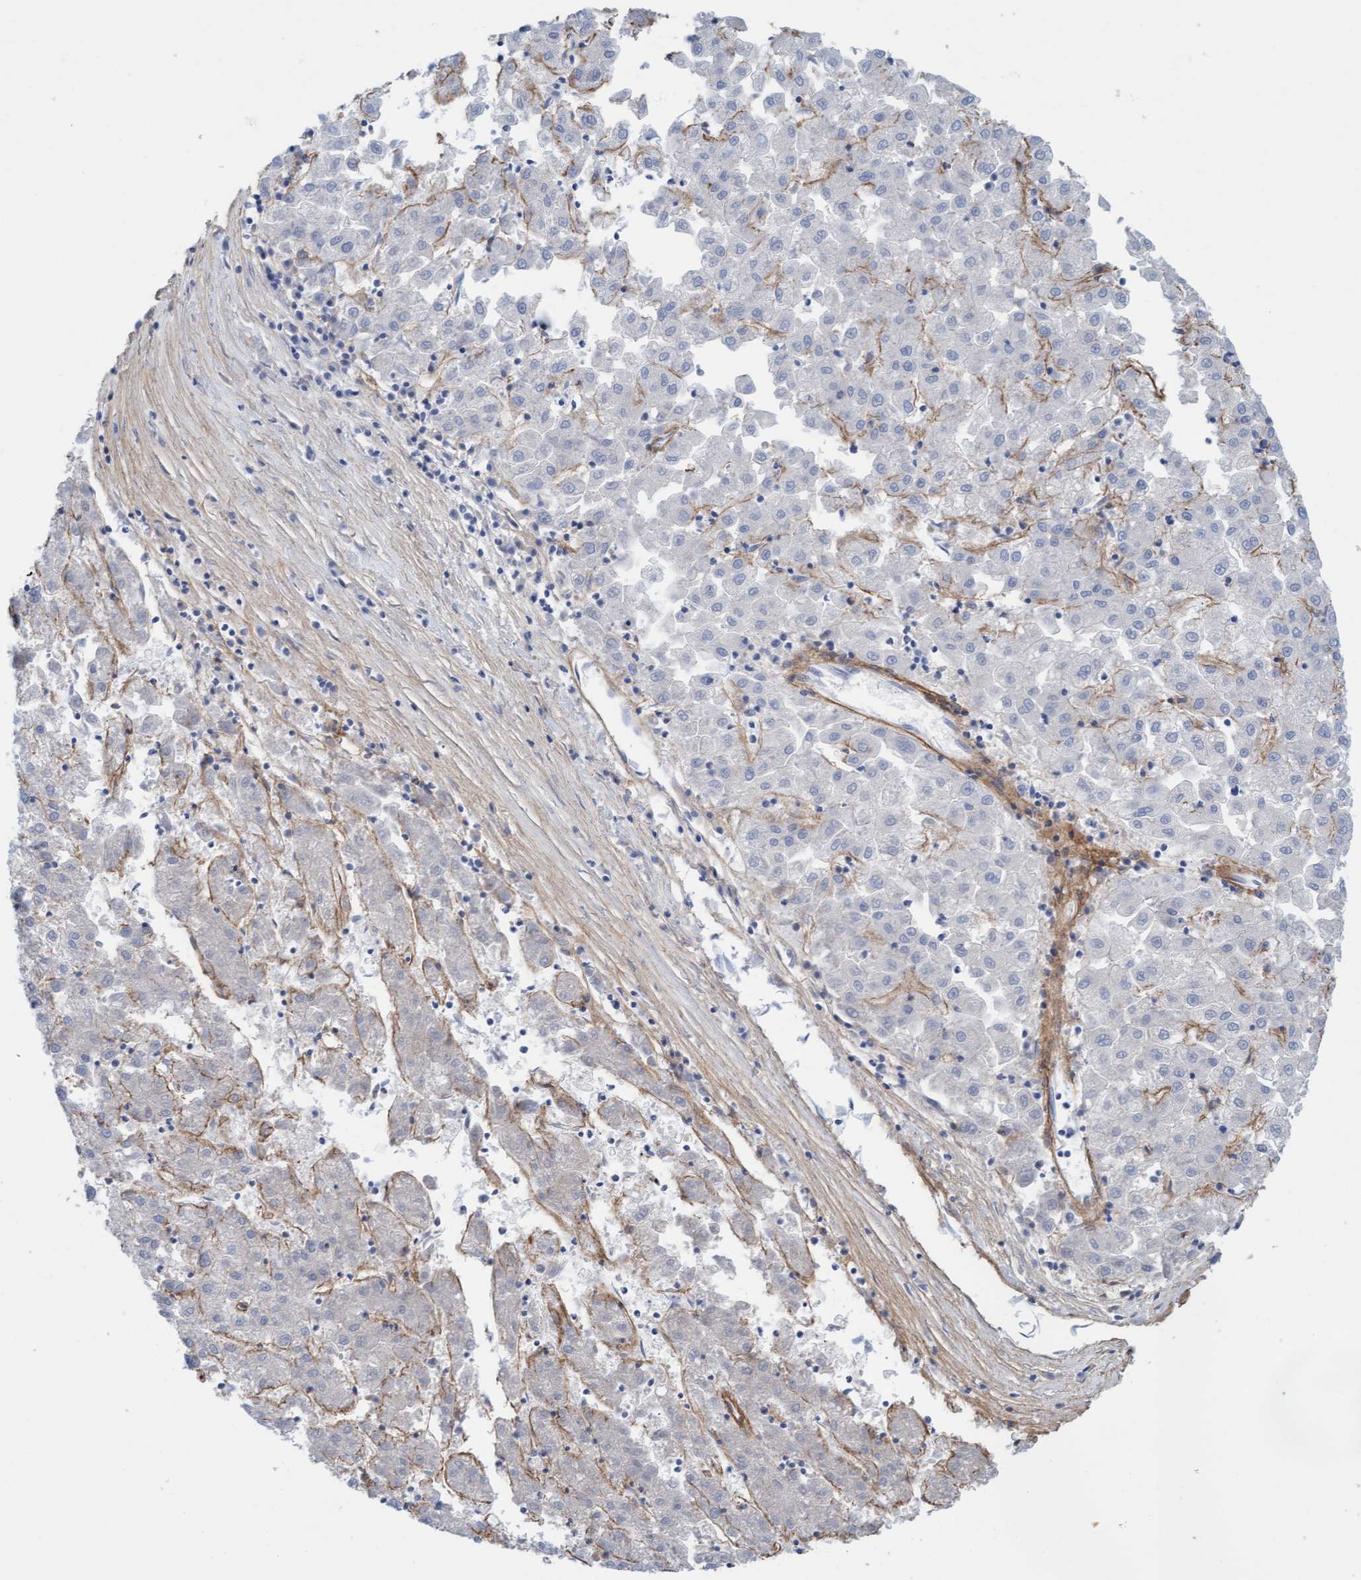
{"staining": {"intensity": "weak", "quantity": "<25%", "location": "cytoplasmic/membranous"}, "tissue": "liver cancer", "cell_type": "Tumor cells", "image_type": "cancer", "snomed": [{"axis": "morphology", "description": "Carcinoma, Hepatocellular, NOS"}, {"axis": "topography", "description": "Liver"}], "caption": "Tumor cells are negative for protein expression in human liver cancer.", "gene": "CDK5RAP3", "patient": {"sex": "male", "age": 72}}